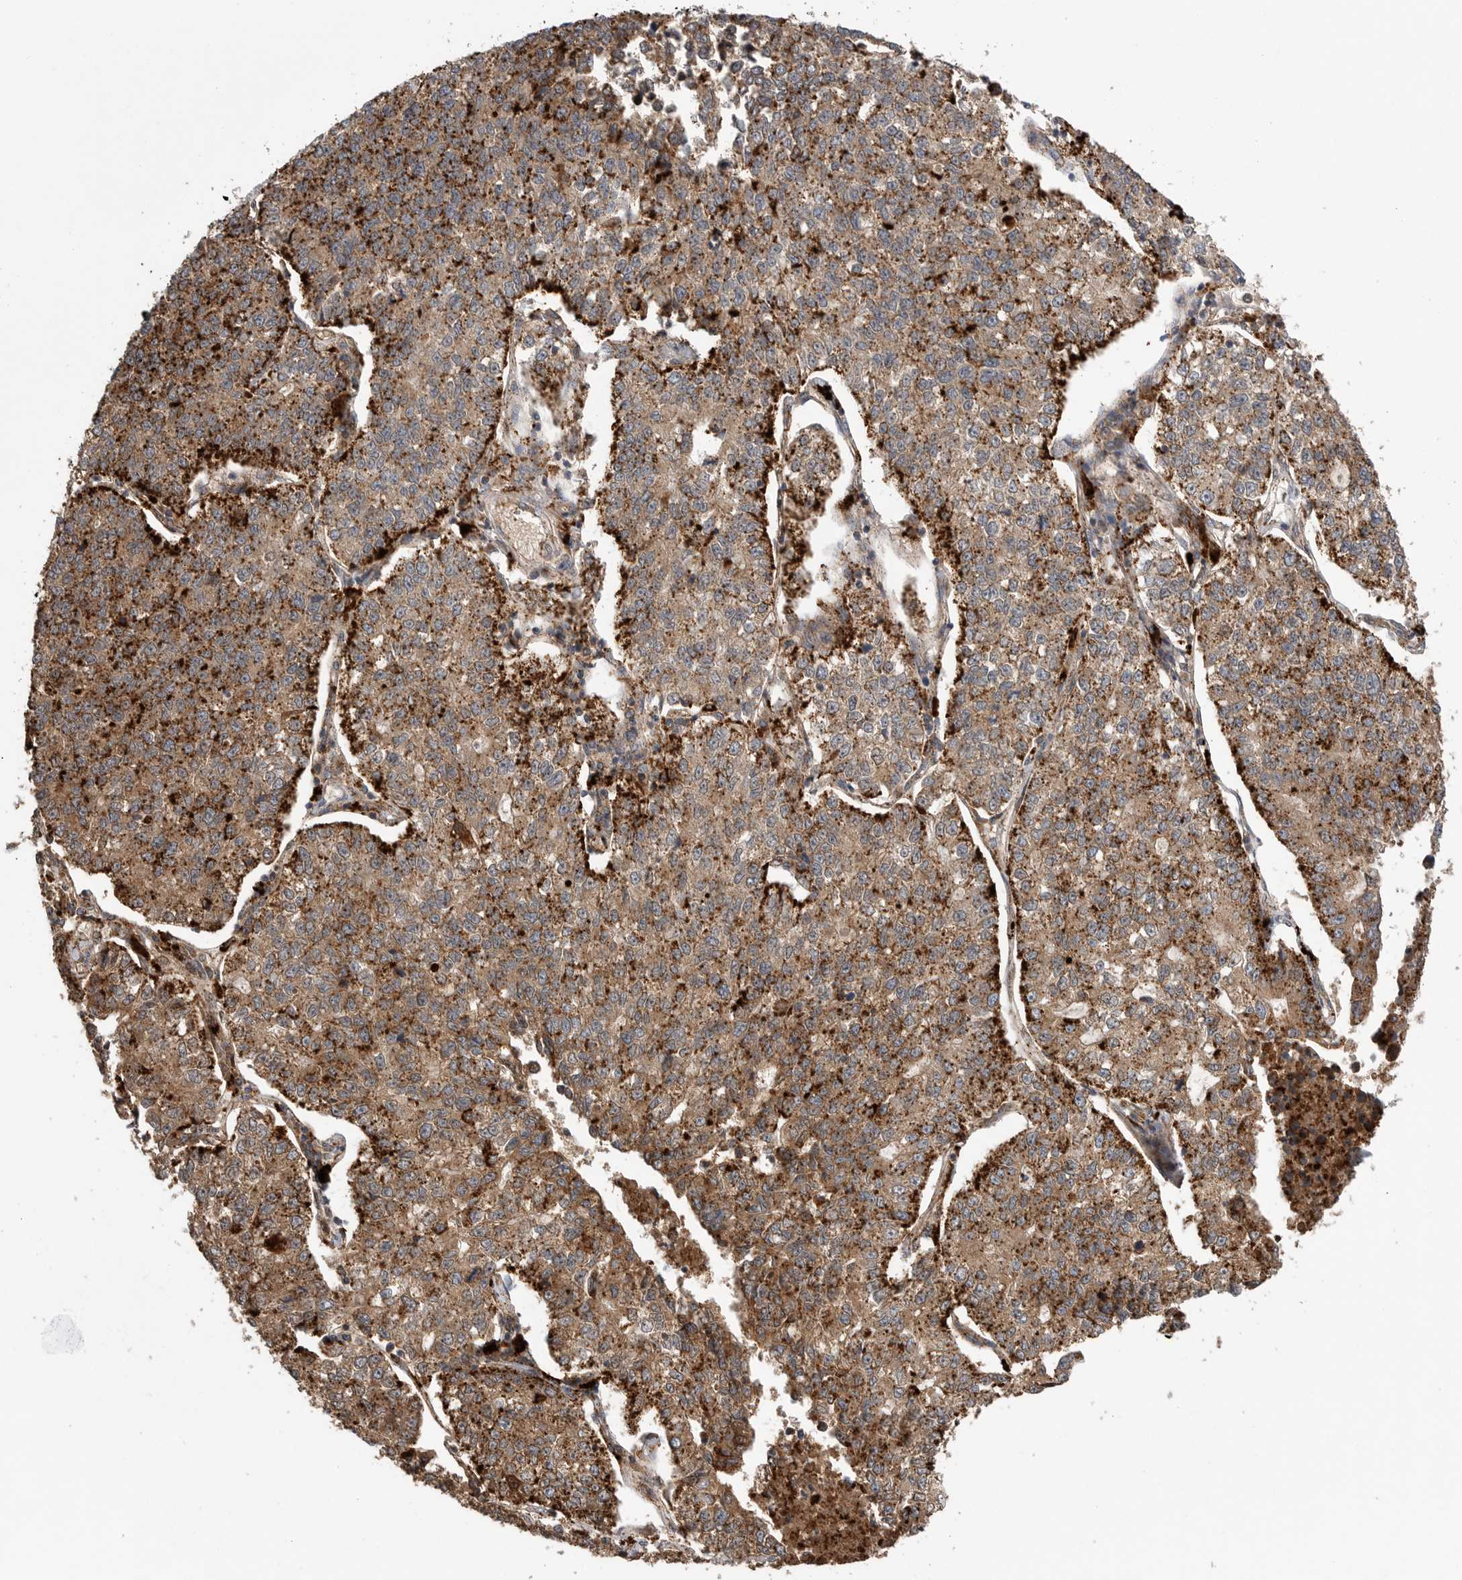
{"staining": {"intensity": "strong", "quantity": ">75%", "location": "cytoplasmic/membranous"}, "tissue": "lung cancer", "cell_type": "Tumor cells", "image_type": "cancer", "snomed": [{"axis": "morphology", "description": "Adenocarcinoma, NOS"}, {"axis": "topography", "description": "Lung"}], "caption": "A brown stain labels strong cytoplasmic/membranous staining of a protein in adenocarcinoma (lung) tumor cells.", "gene": "GALNS", "patient": {"sex": "male", "age": 49}}